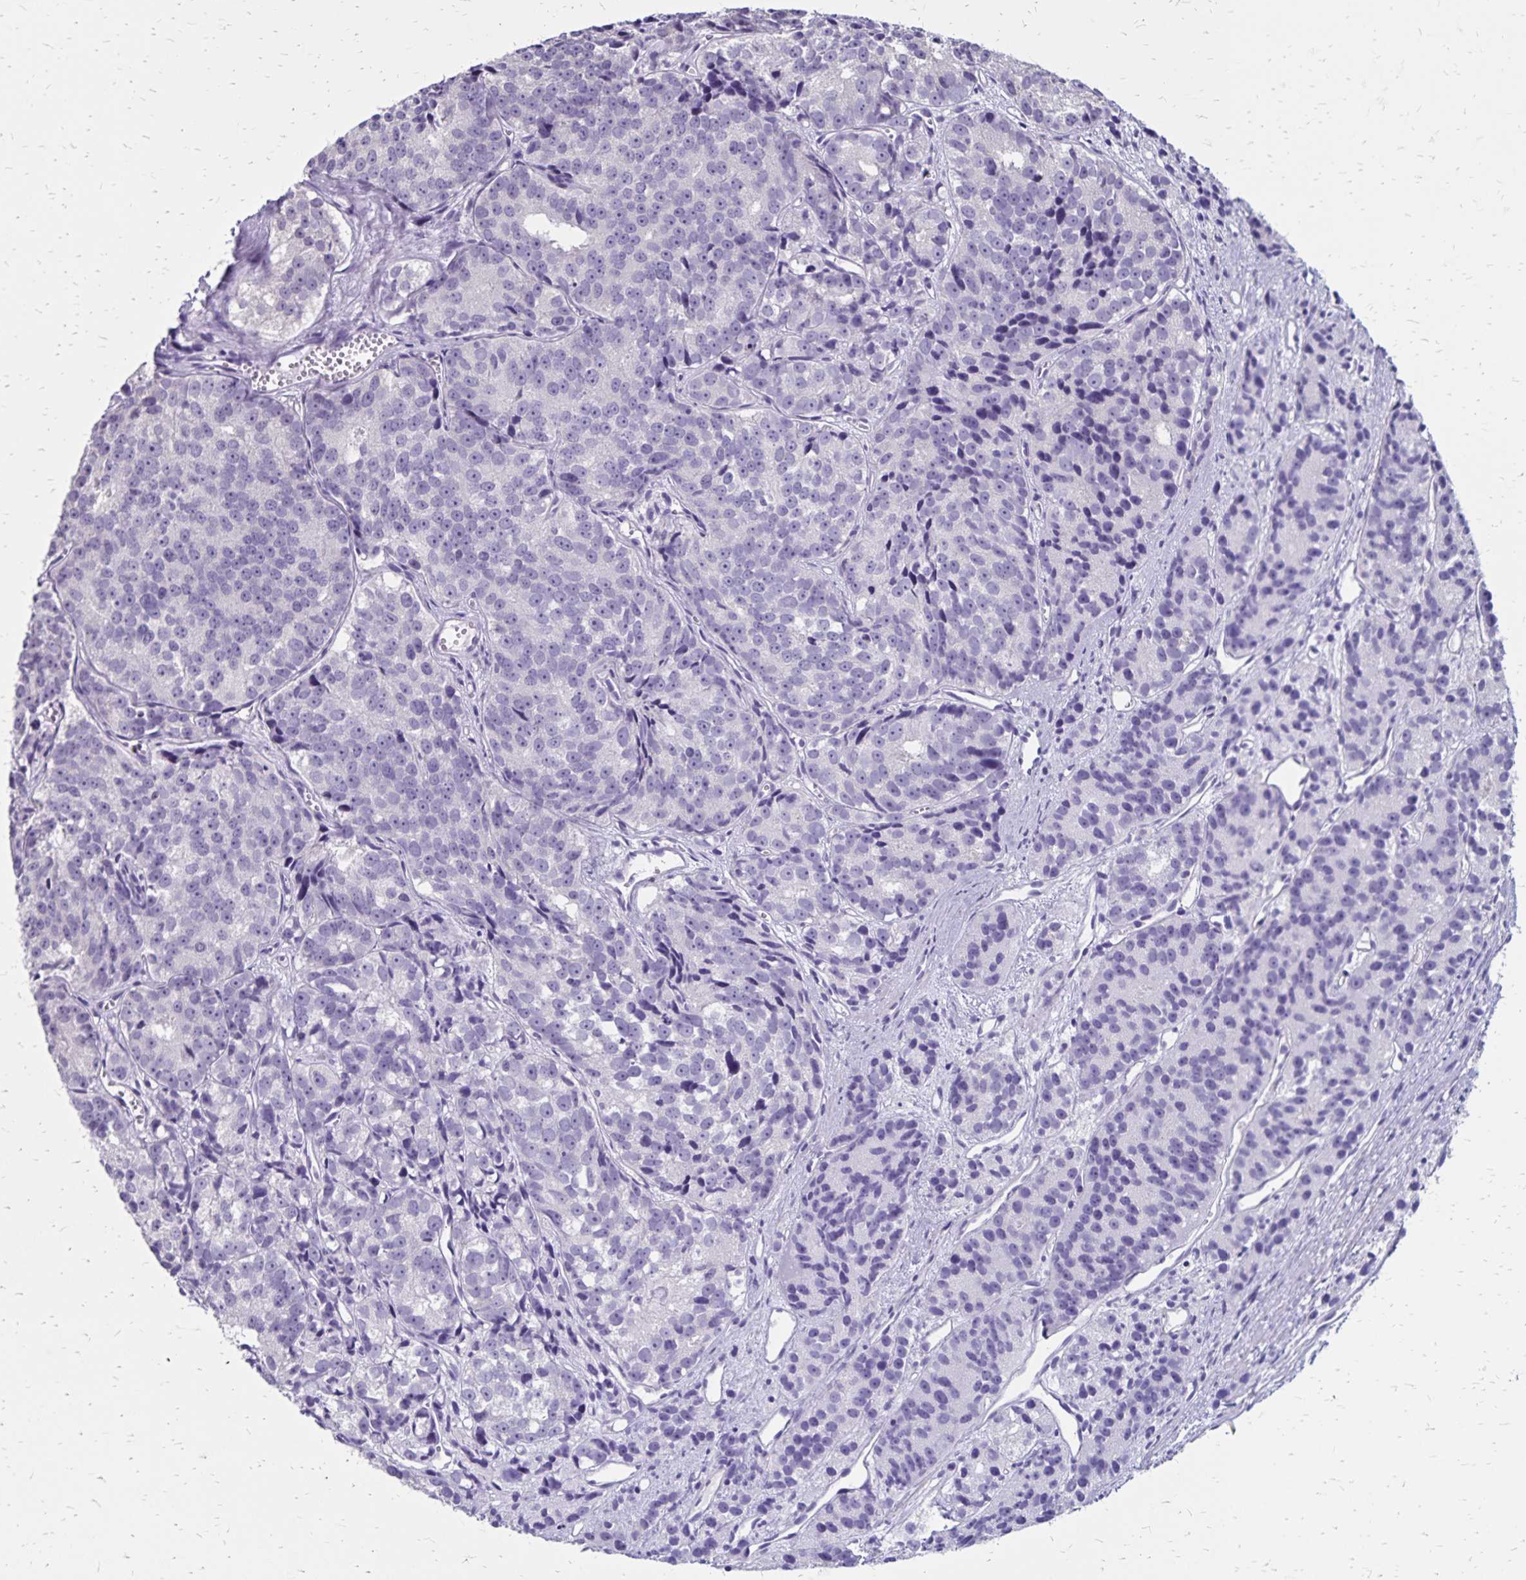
{"staining": {"intensity": "negative", "quantity": "none", "location": "none"}, "tissue": "prostate cancer", "cell_type": "Tumor cells", "image_type": "cancer", "snomed": [{"axis": "morphology", "description": "Adenocarcinoma, High grade"}, {"axis": "topography", "description": "Prostate"}], "caption": "High magnification brightfield microscopy of prostate cancer (adenocarcinoma (high-grade)) stained with DAB (3,3'-diaminobenzidine) (brown) and counterstained with hematoxylin (blue): tumor cells show no significant staining. (DAB (3,3'-diaminobenzidine) IHC with hematoxylin counter stain).", "gene": "SH3GL3", "patient": {"sex": "male", "age": 77}}